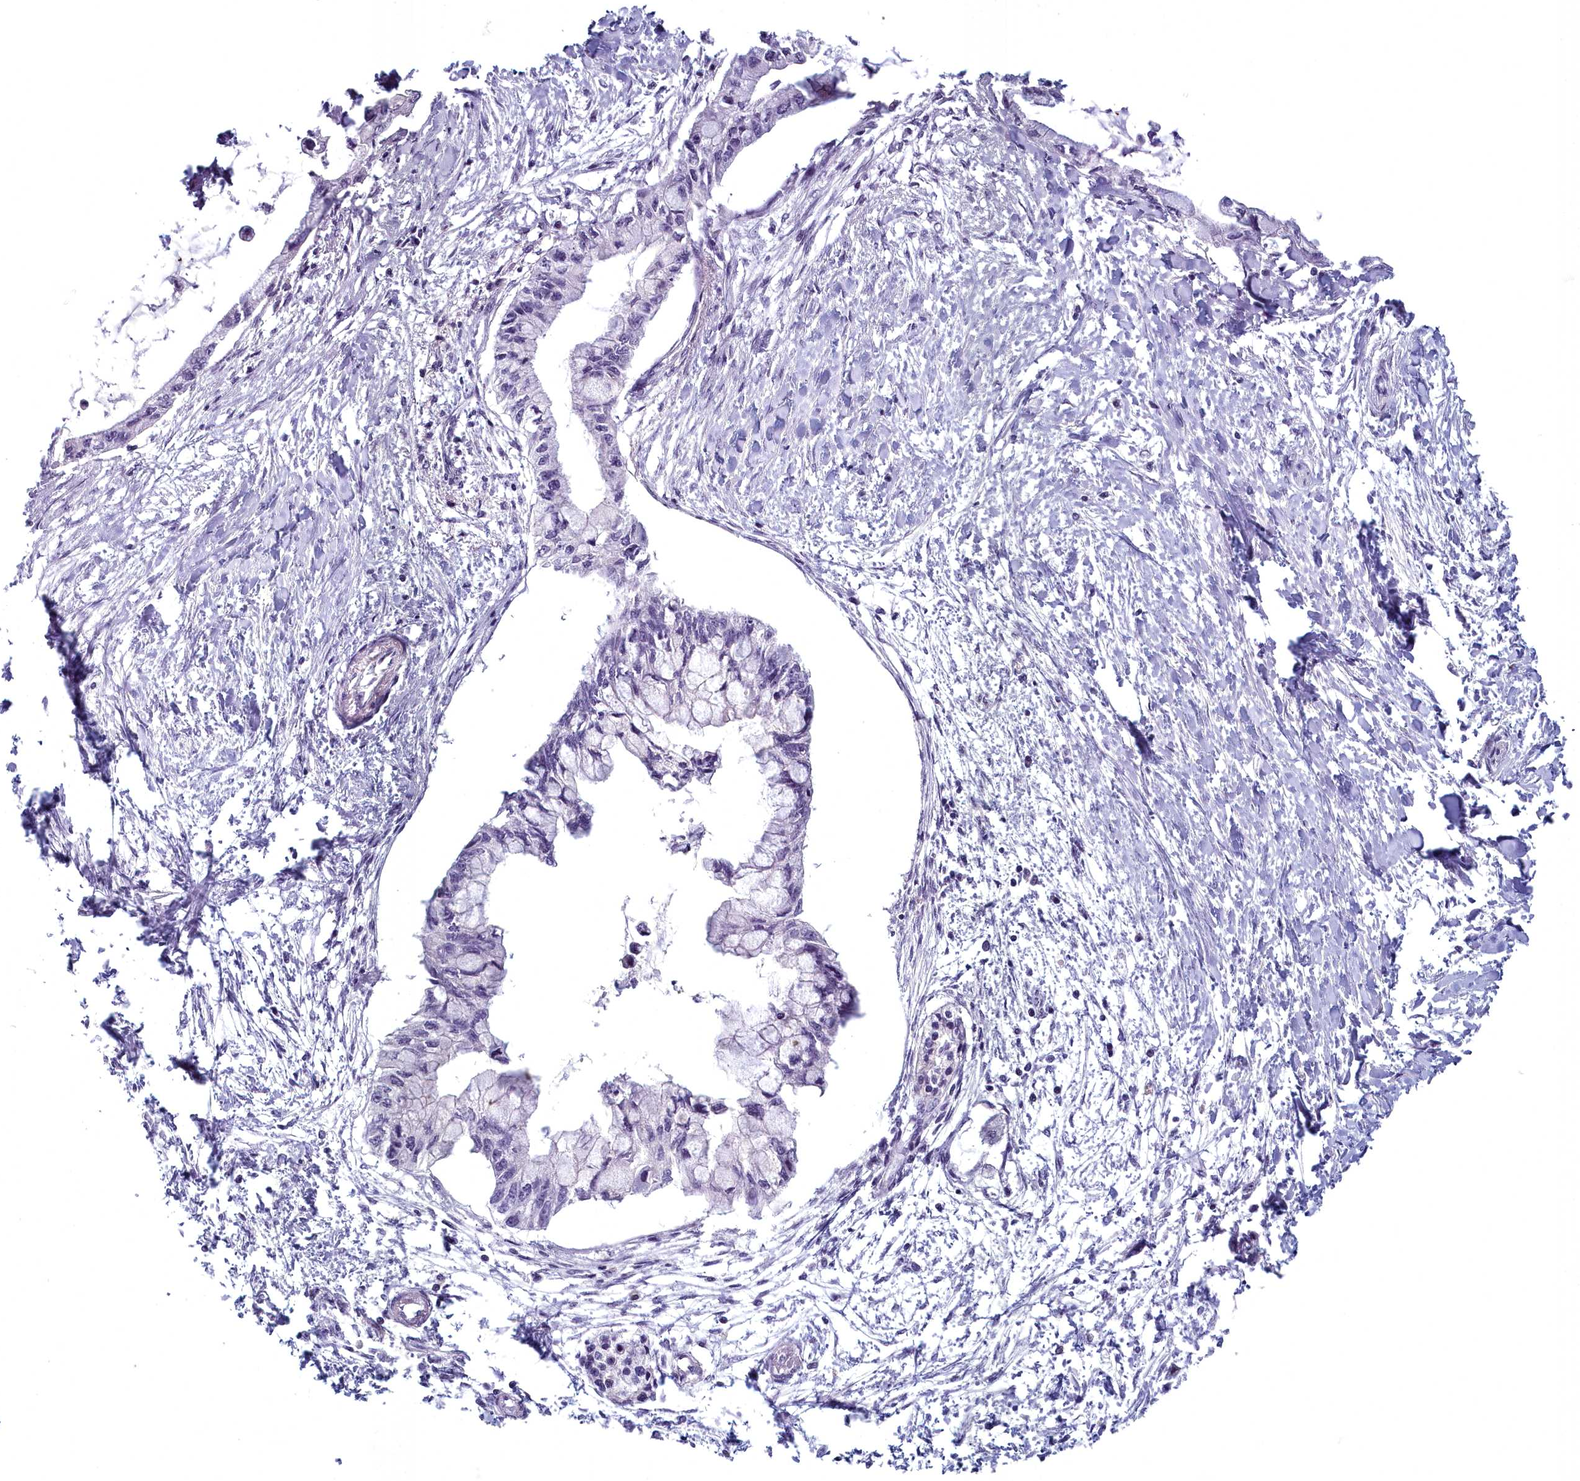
{"staining": {"intensity": "negative", "quantity": "none", "location": "none"}, "tissue": "pancreatic cancer", "cell_type": "Tumor cells", "image_type": "cancer", "snomed": [{"axis": "morphology", "description": "Adenocarcinoma, NOS"}, {"axis": "topography", "description": "Pancreas"}], "caption": "Protein analysis of pancreatic adenocarcinoma exhibits no significant expression in tumor cells. Brightfield microscopy of immunohistochemistry (IHC) stained with DAB (3,3'-diaminobenzidine) (brown) and hematoxylin (blue), captured at high magnification.", "gene": "ARL15", "patient": {"sex": "male", "age": 48}}